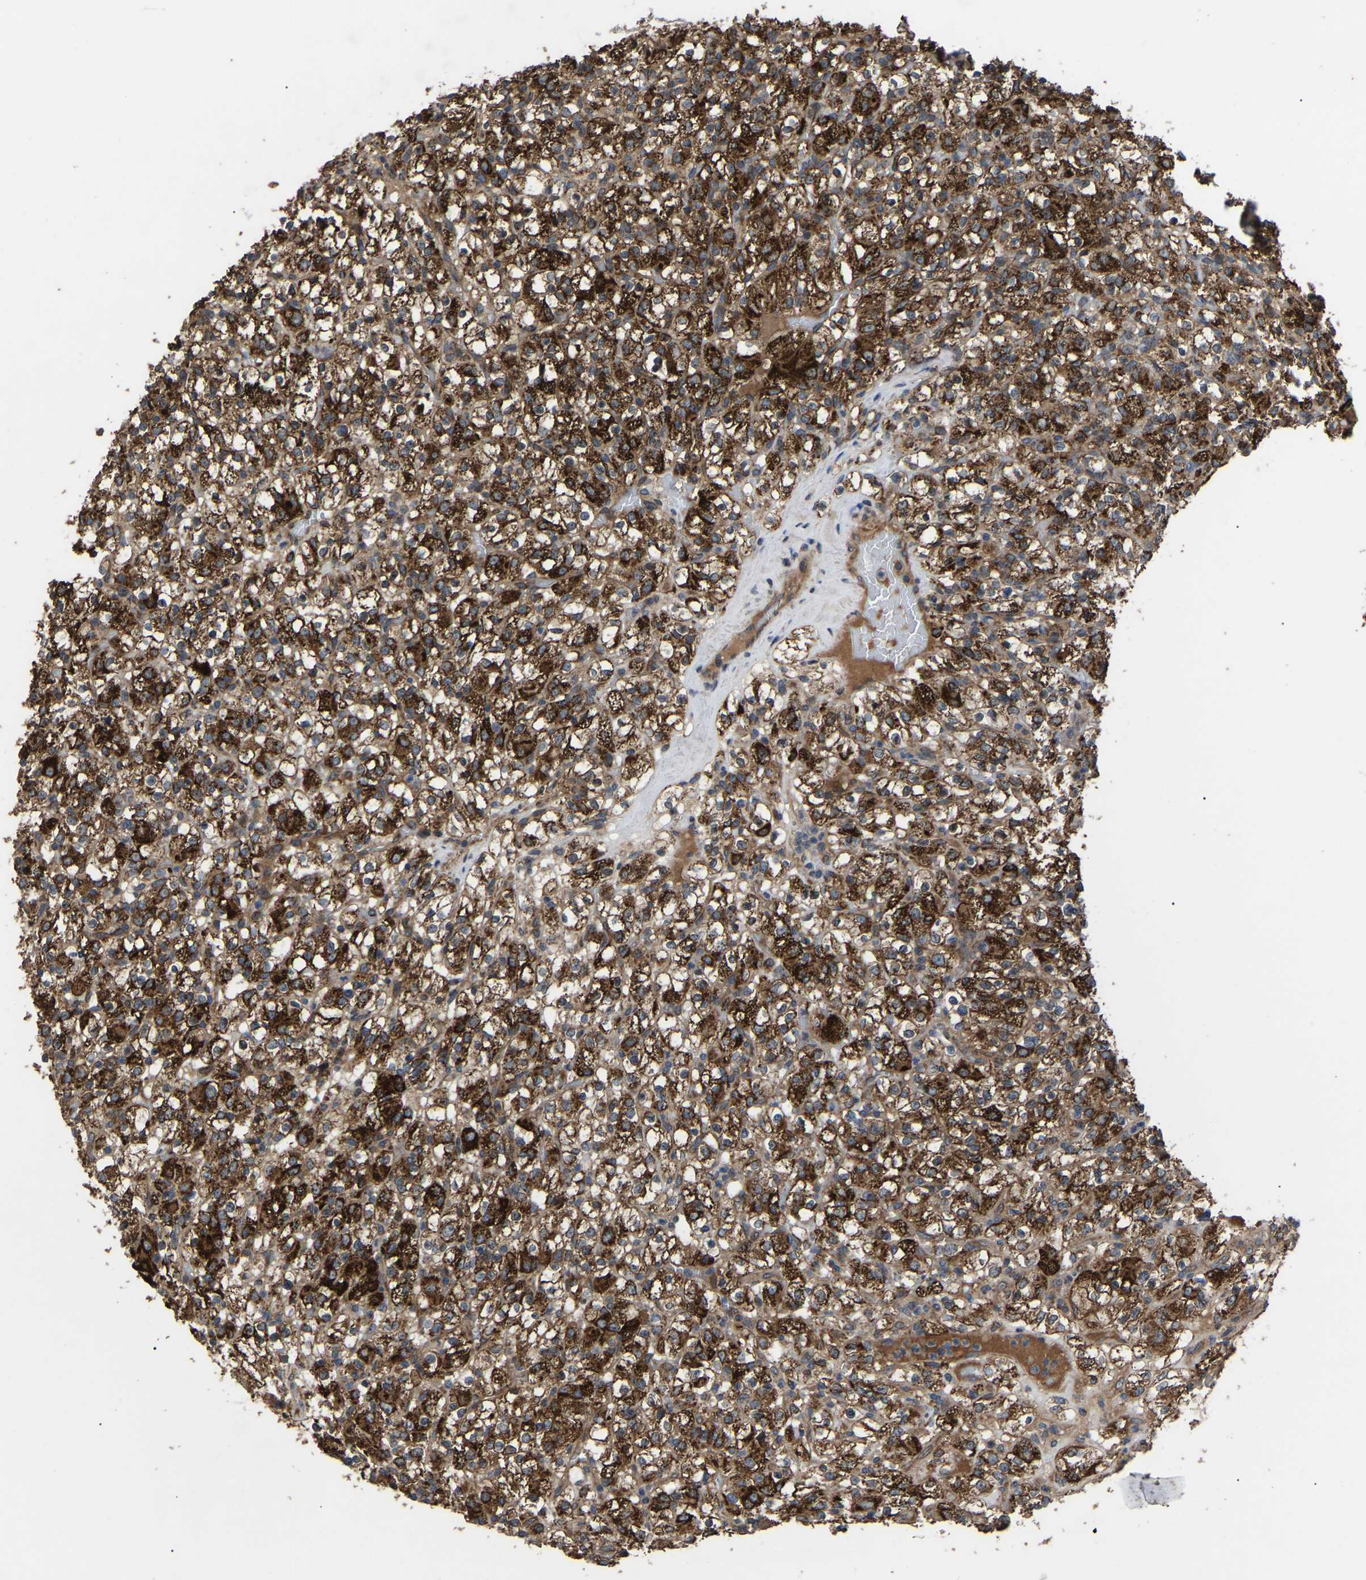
{"staining": {"intensity": "strong", "quantity": "25%-75%", "location": "cytoplasmic/membranous"}, "tissue": "renal cancer", "cell_type": "Tumor cells", "image_type": "cancer", "snomed": [{"axis": "morphology", "description": "Normal tissue, NOS"}, {"axis": "morphology", "description": "Adenocarcinoma, NOS"}, {"axis": "topography", "description": "Kidney"}], "caption": "Immunohistochemistry (IHC) of renal cancer exhibits high levels of strong cytoplasmic/membranous staining in about 25%-75% of tumor cells.", "gene": "GCC1", "patient": {"sex": "female", "age": 72}}